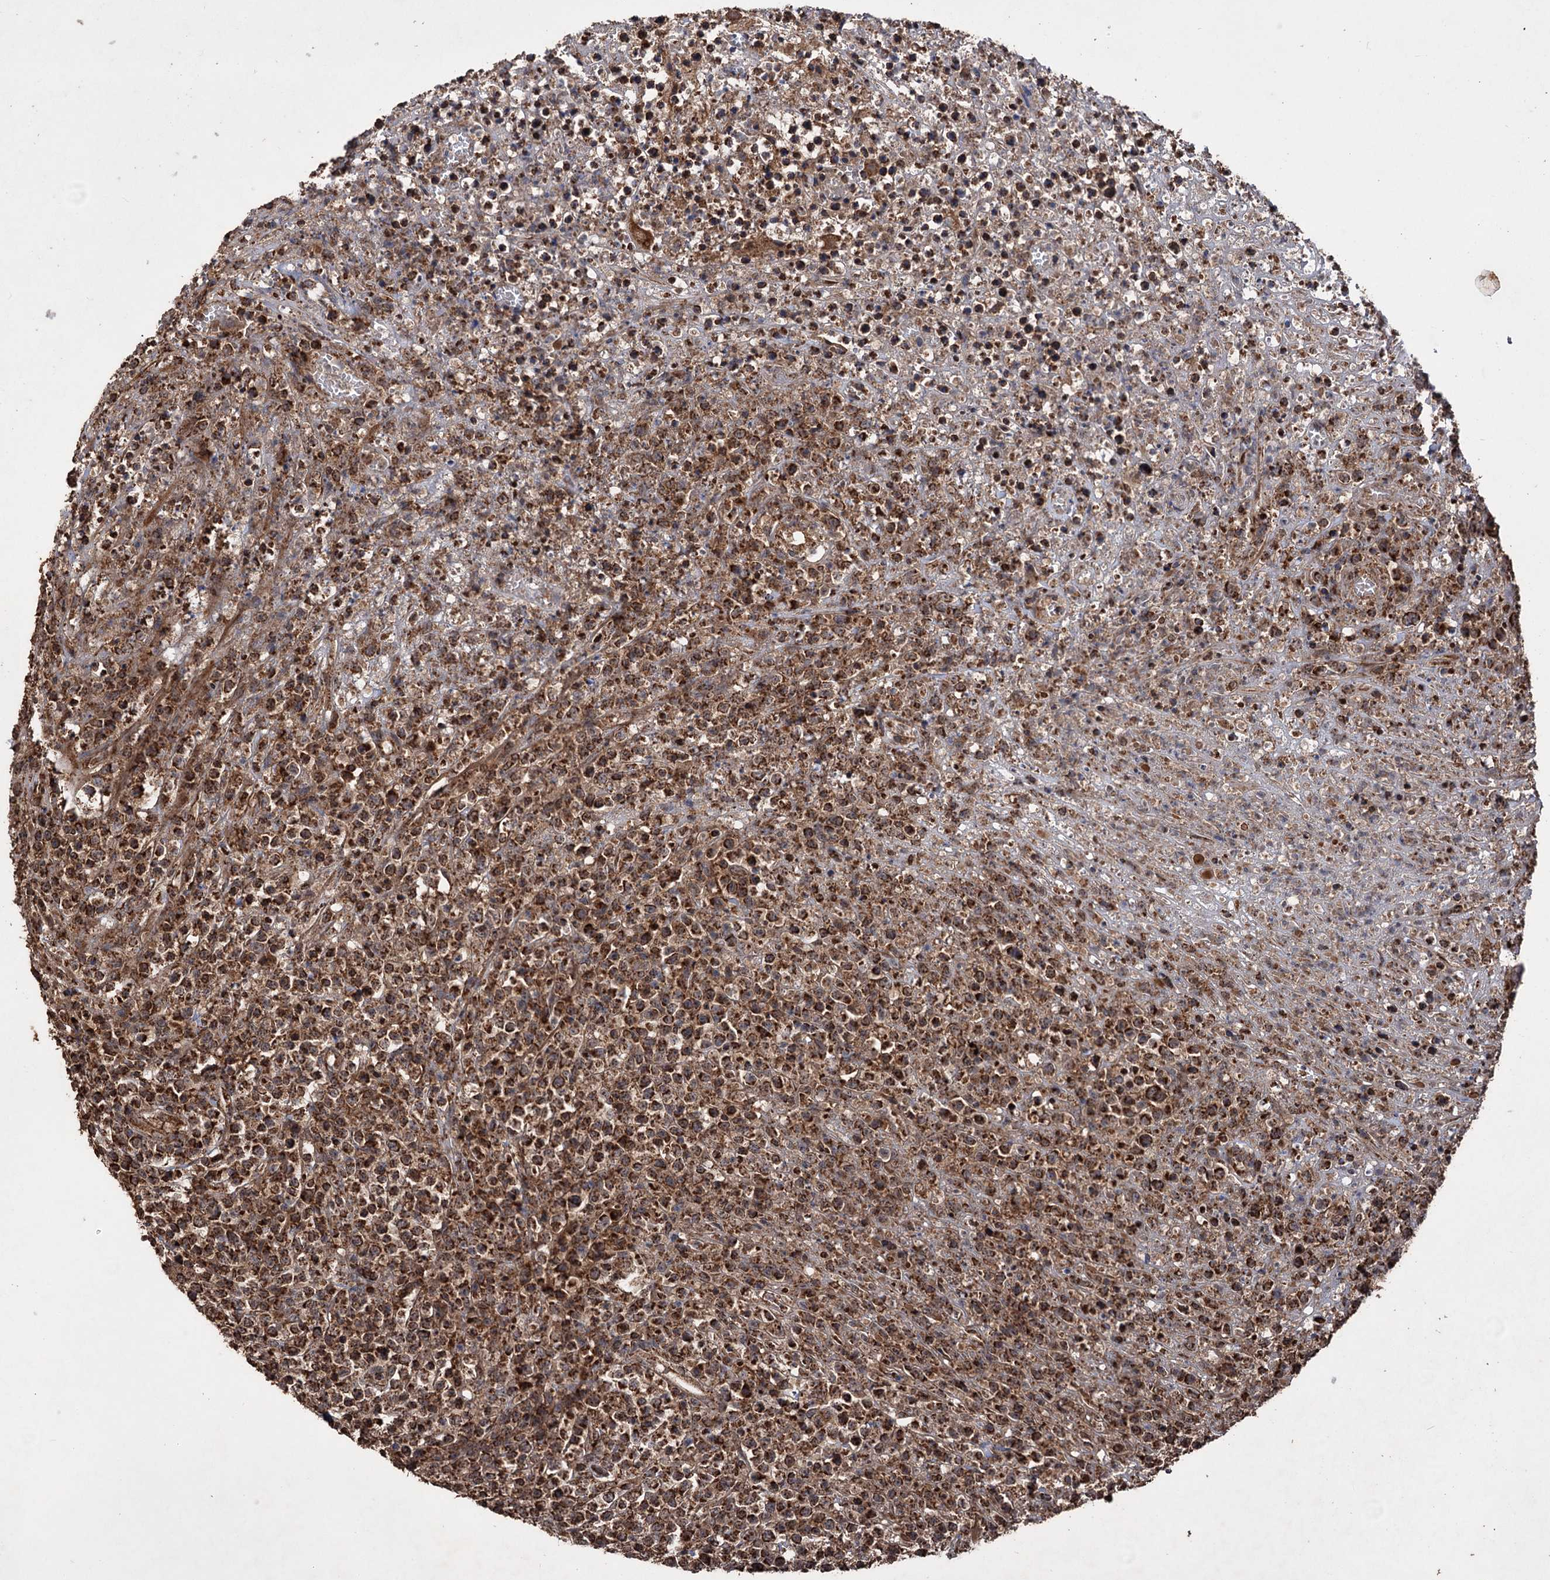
{"staining": {"intensity": "strong", "quantity": ">75%", "location": "cytoplasmic/membranous"}, "tissue": "lymphoma", "cell_type": "Tumor cells", "image_type": "cancer", "snomed": [{"axis": "morphology", "description": "Malignant lymphoma, non-Hodgkin's type, High grade"}, {"axis": "topography", "description": "Colon"}], "caption": "Lymphoma stained for a protein reveals strong cytoplasmic/membranous positivity in tumor cells. The protein of interest is stained brown, and the nuclei are stained in blue (DAB (3,3'-diaminobenzidine) IHC with brightfield microscopy, high magnification).", "gene": "IPO4", "patient": {"sex": "female", "age": 53}}